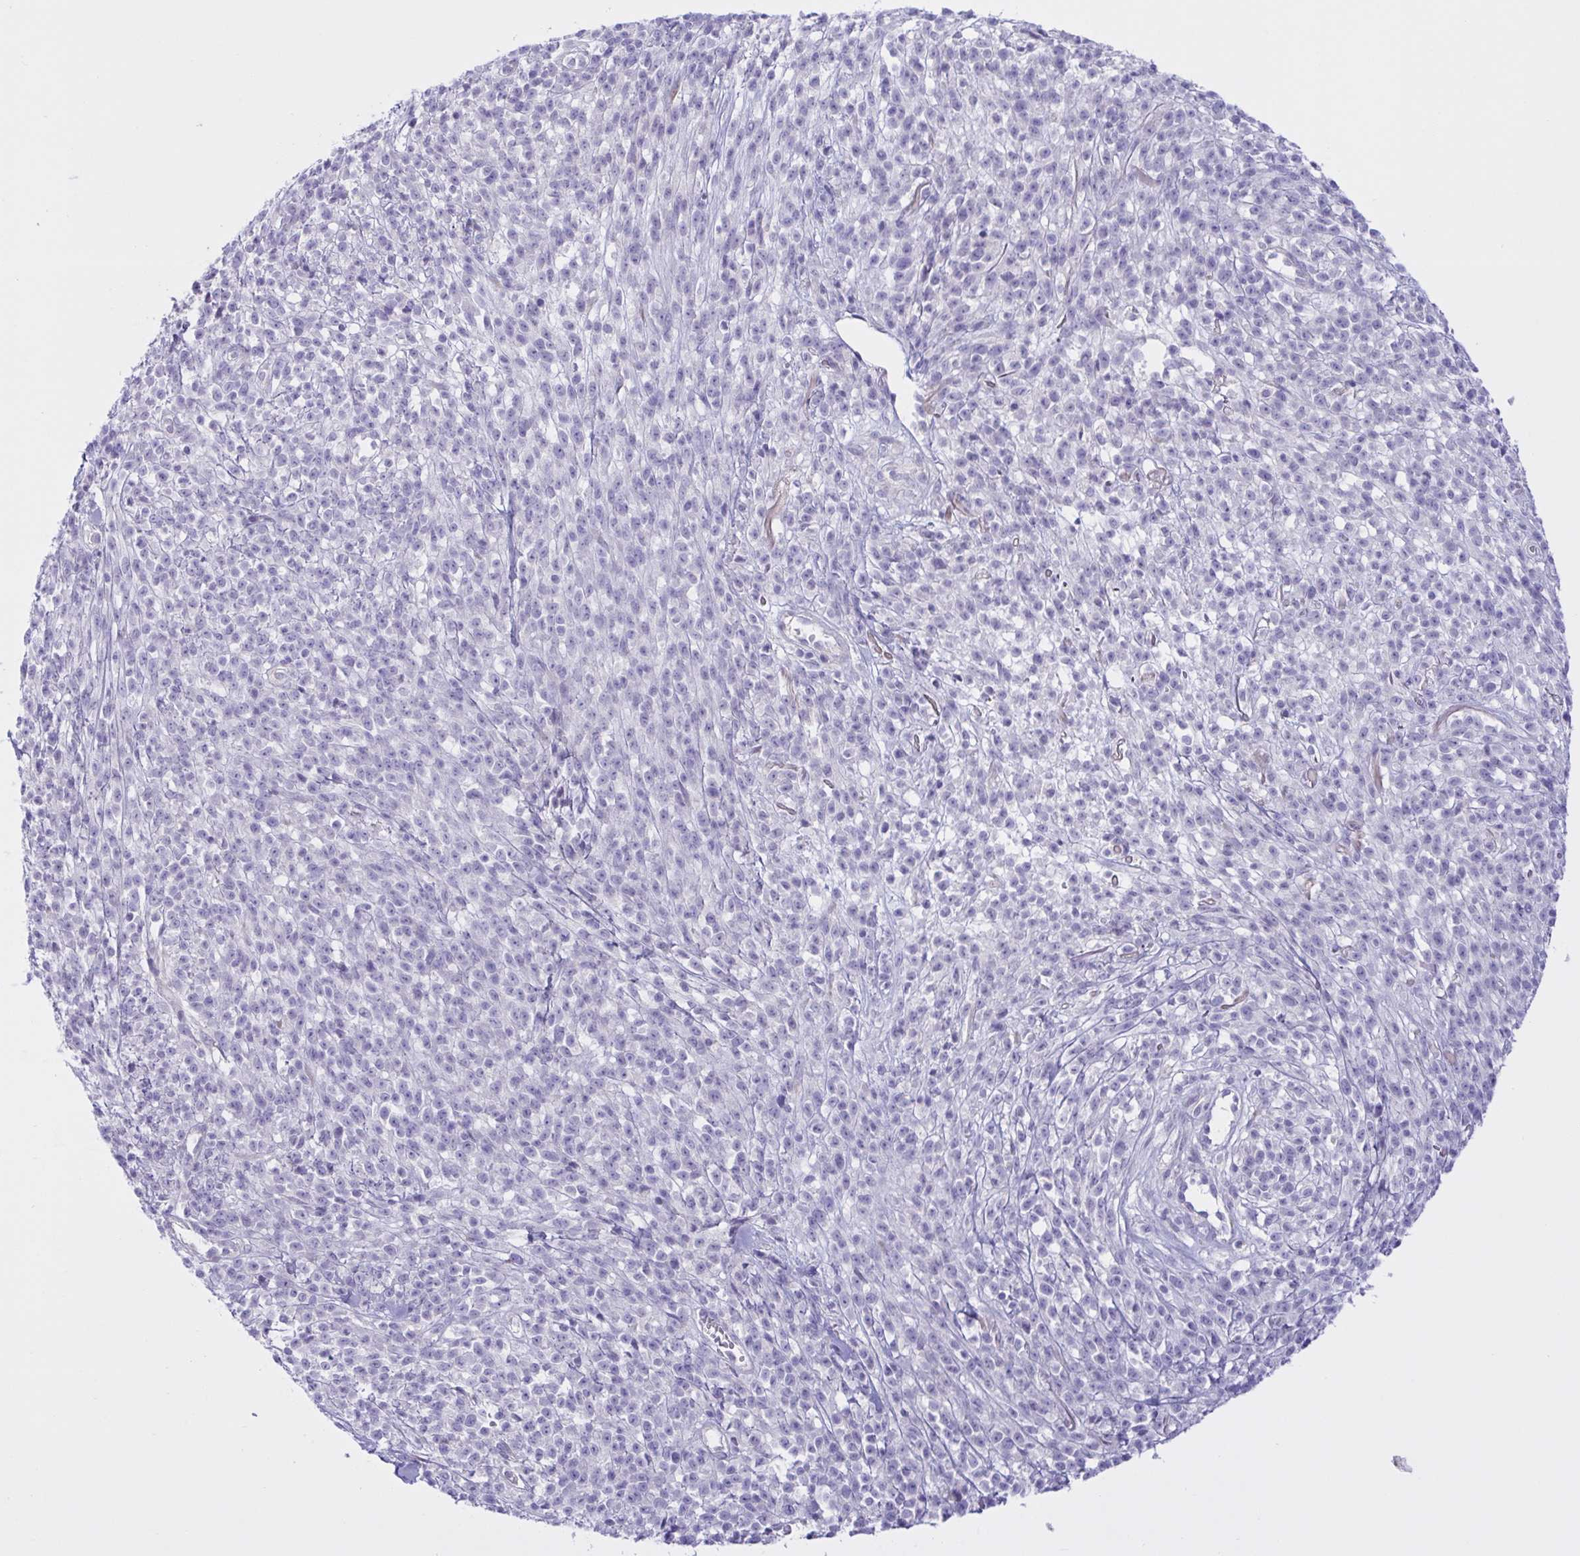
{"staining": {"intensity": "negative", "quantity": "none", "location": "none"}, "tissue": "melanoma", "cell_type": "Tumor cells", "image_type": "cancer", "snomed": [{"axis": "morphology", "description": "Malignant melanoma, NOS"}, {"axis": "topography", "description": "Skin"}, {"axis": "topography", "description": "Skin of trunk"}], "caption": "Tumor cells show no significant protein staining in melanoma. Brightfield microscopy of immunohistochemistry stained with DAB (brown) and hematoxylin (blue), captured at high magnification.", "gene": "FAM86B1", "patient": {"sex": "male", "age": 74}}